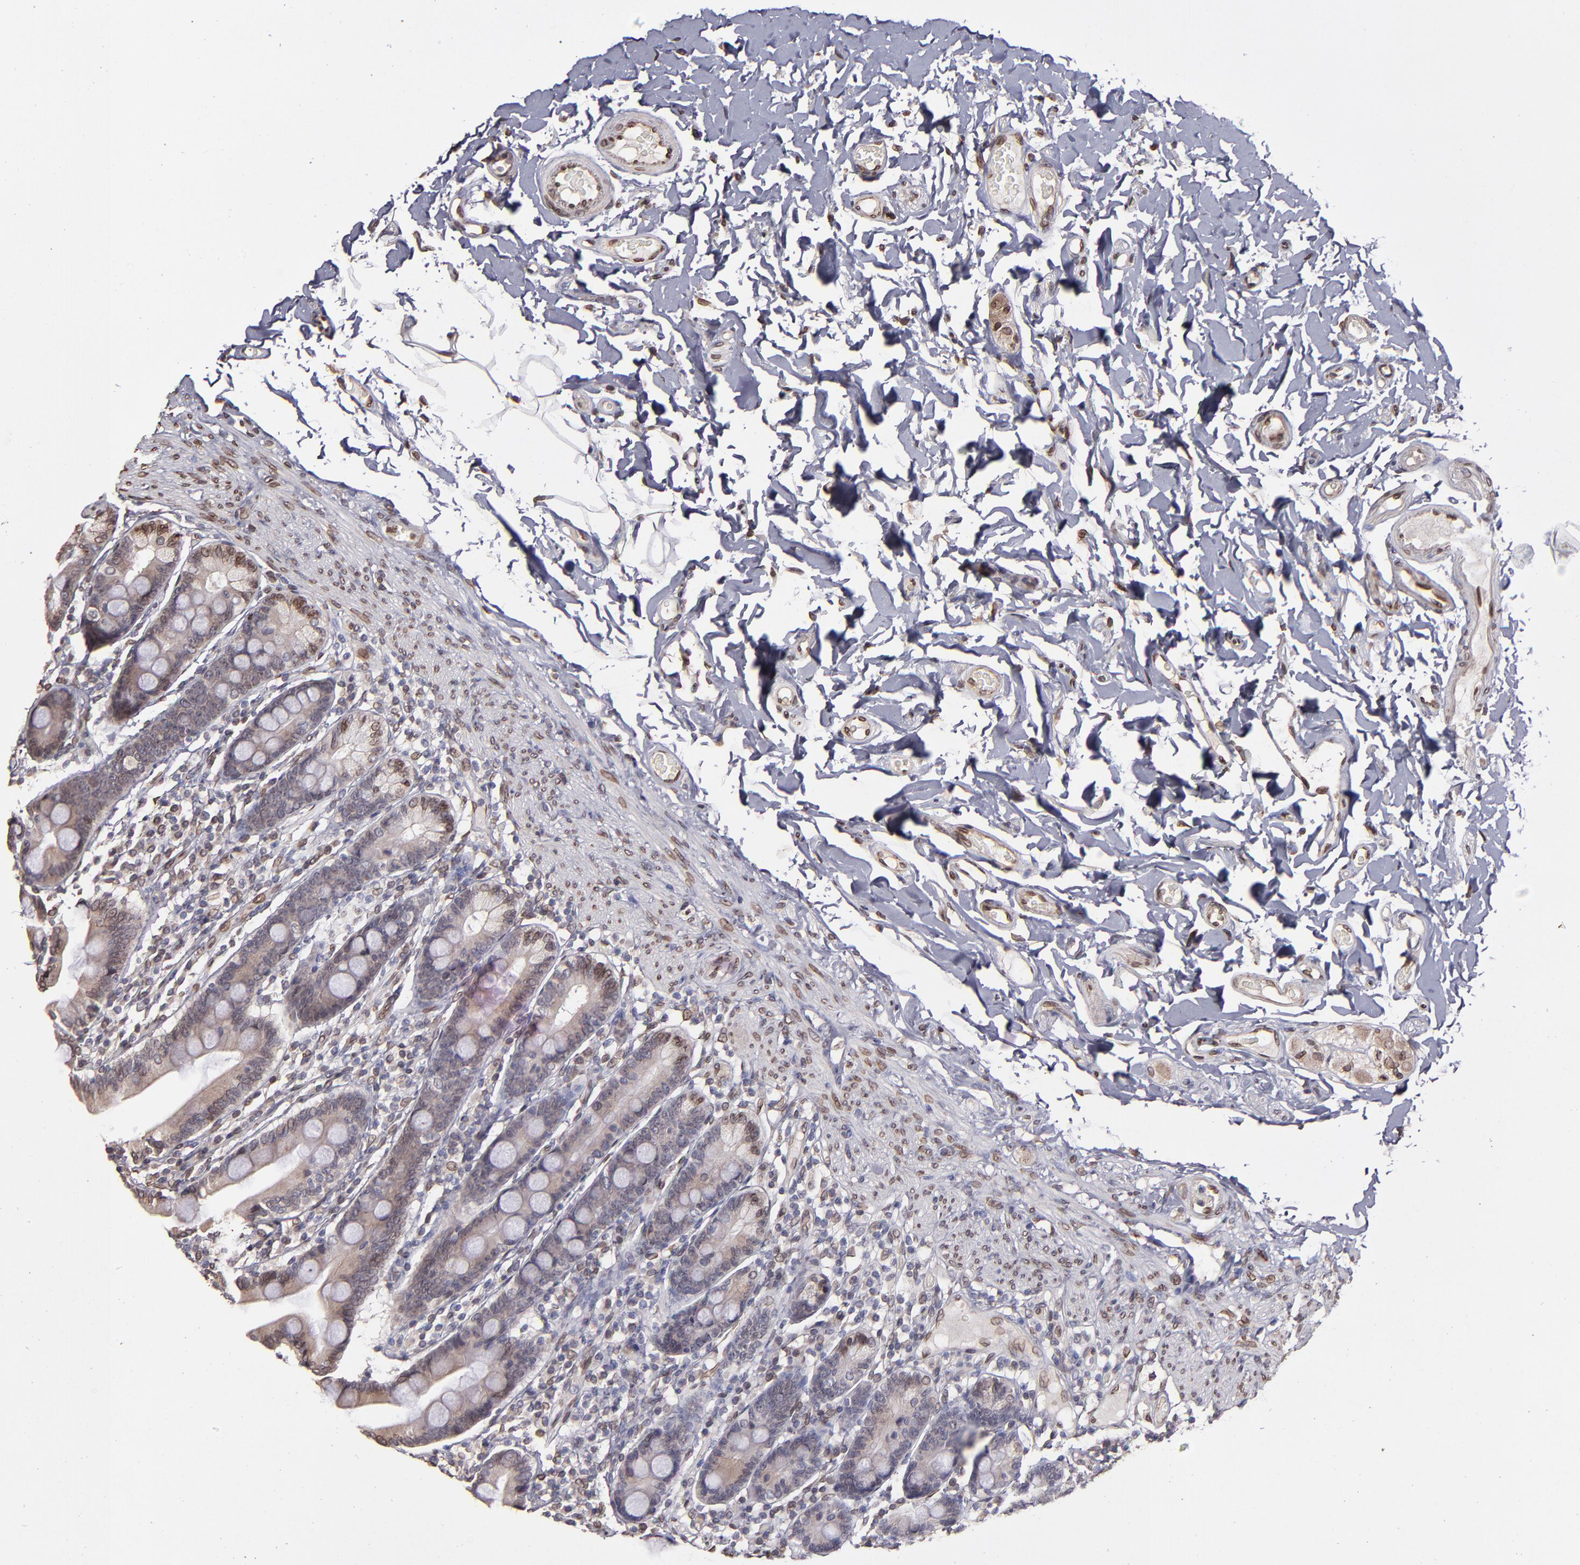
{"staining": {"intensity": "weak", "quantity": ">75%", "location": "cytoplasmic/membranous,nuclear"}, "tissue": "duodenum", "cell_type": "Glandular cells", "image_type": "normal", "snomed": [{"axis": "morphology", "description": "Normal tissue, NOS"}, {"axis": "topography", "description": "Duodenum"}], "caption": "IHC of unremarkable human duodenum shows low levels of weak cytoplasmic/membranous,nuclear positivity in about >75% of glandular cells. (DAB (3,3'-diaminobenzidine) = brown stain, brightfield microscopy at high magnification).", "gene": "PUM3", "patient": {"sex": "male", "age": 73}}